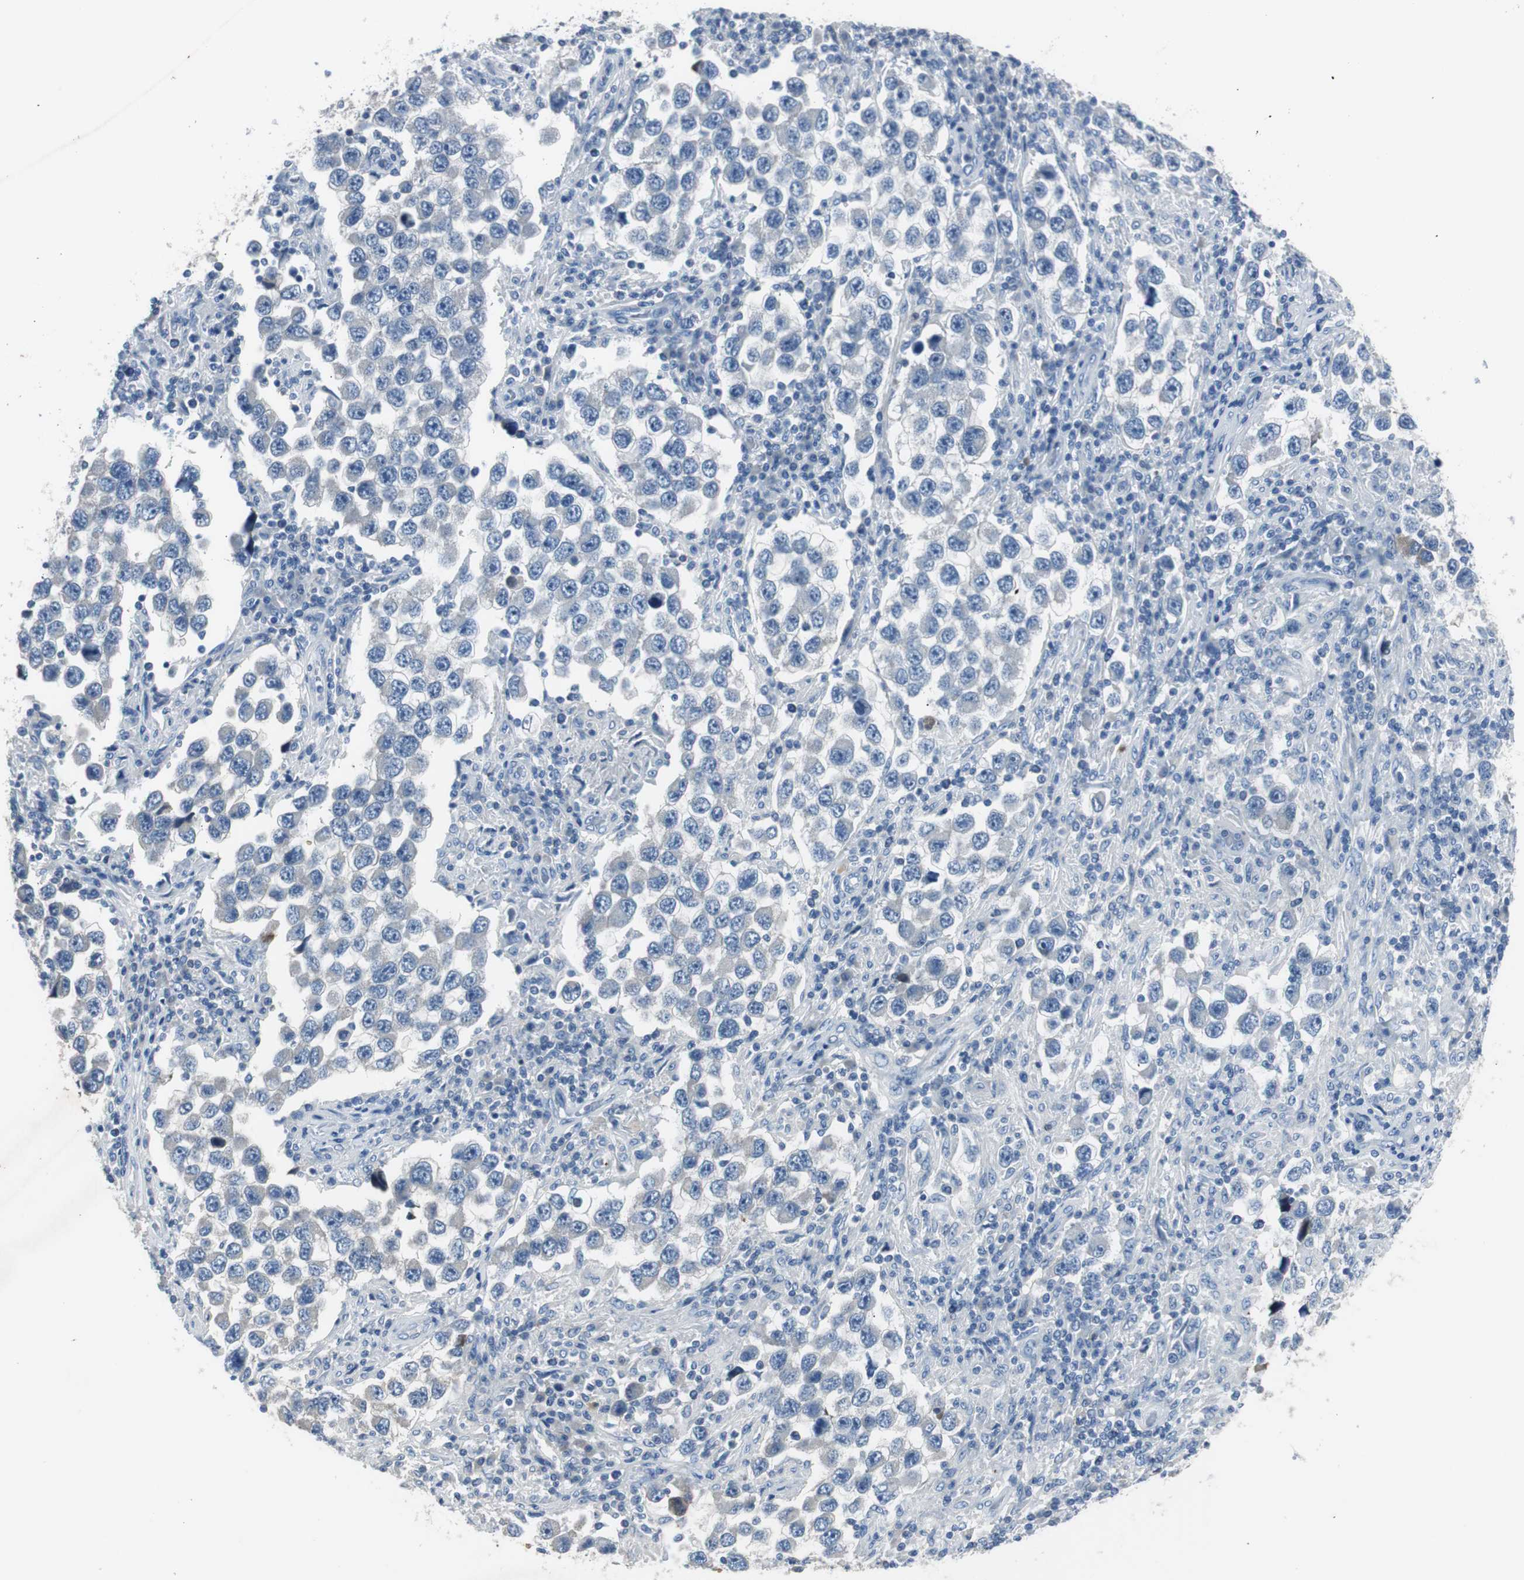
{"staining": {"intensity": "negative", "quantity": "none", "location": "none"}, "tissue": "testis cancer", "cell_type": "Tumor cells", "image_type": "cancer", "snomed": [{"axis": "morphology", "description": "Carcinoma, Embryonal, NOS"}, {"axis": "topography", "description": "Testis"}], "caption": "The histopathology image reveals no staining of tumor cells in testis cancer (embryonal carcinoma). The staining was performed using DAB (3,3'-diaminobenzidine) to visualize the protein expression in brown, while the nuclei were stained in blue with hematoxylin (Magnification: 20x).", "gene": "SERPINF1", "patient": {"sex": "male", "age": 21}}